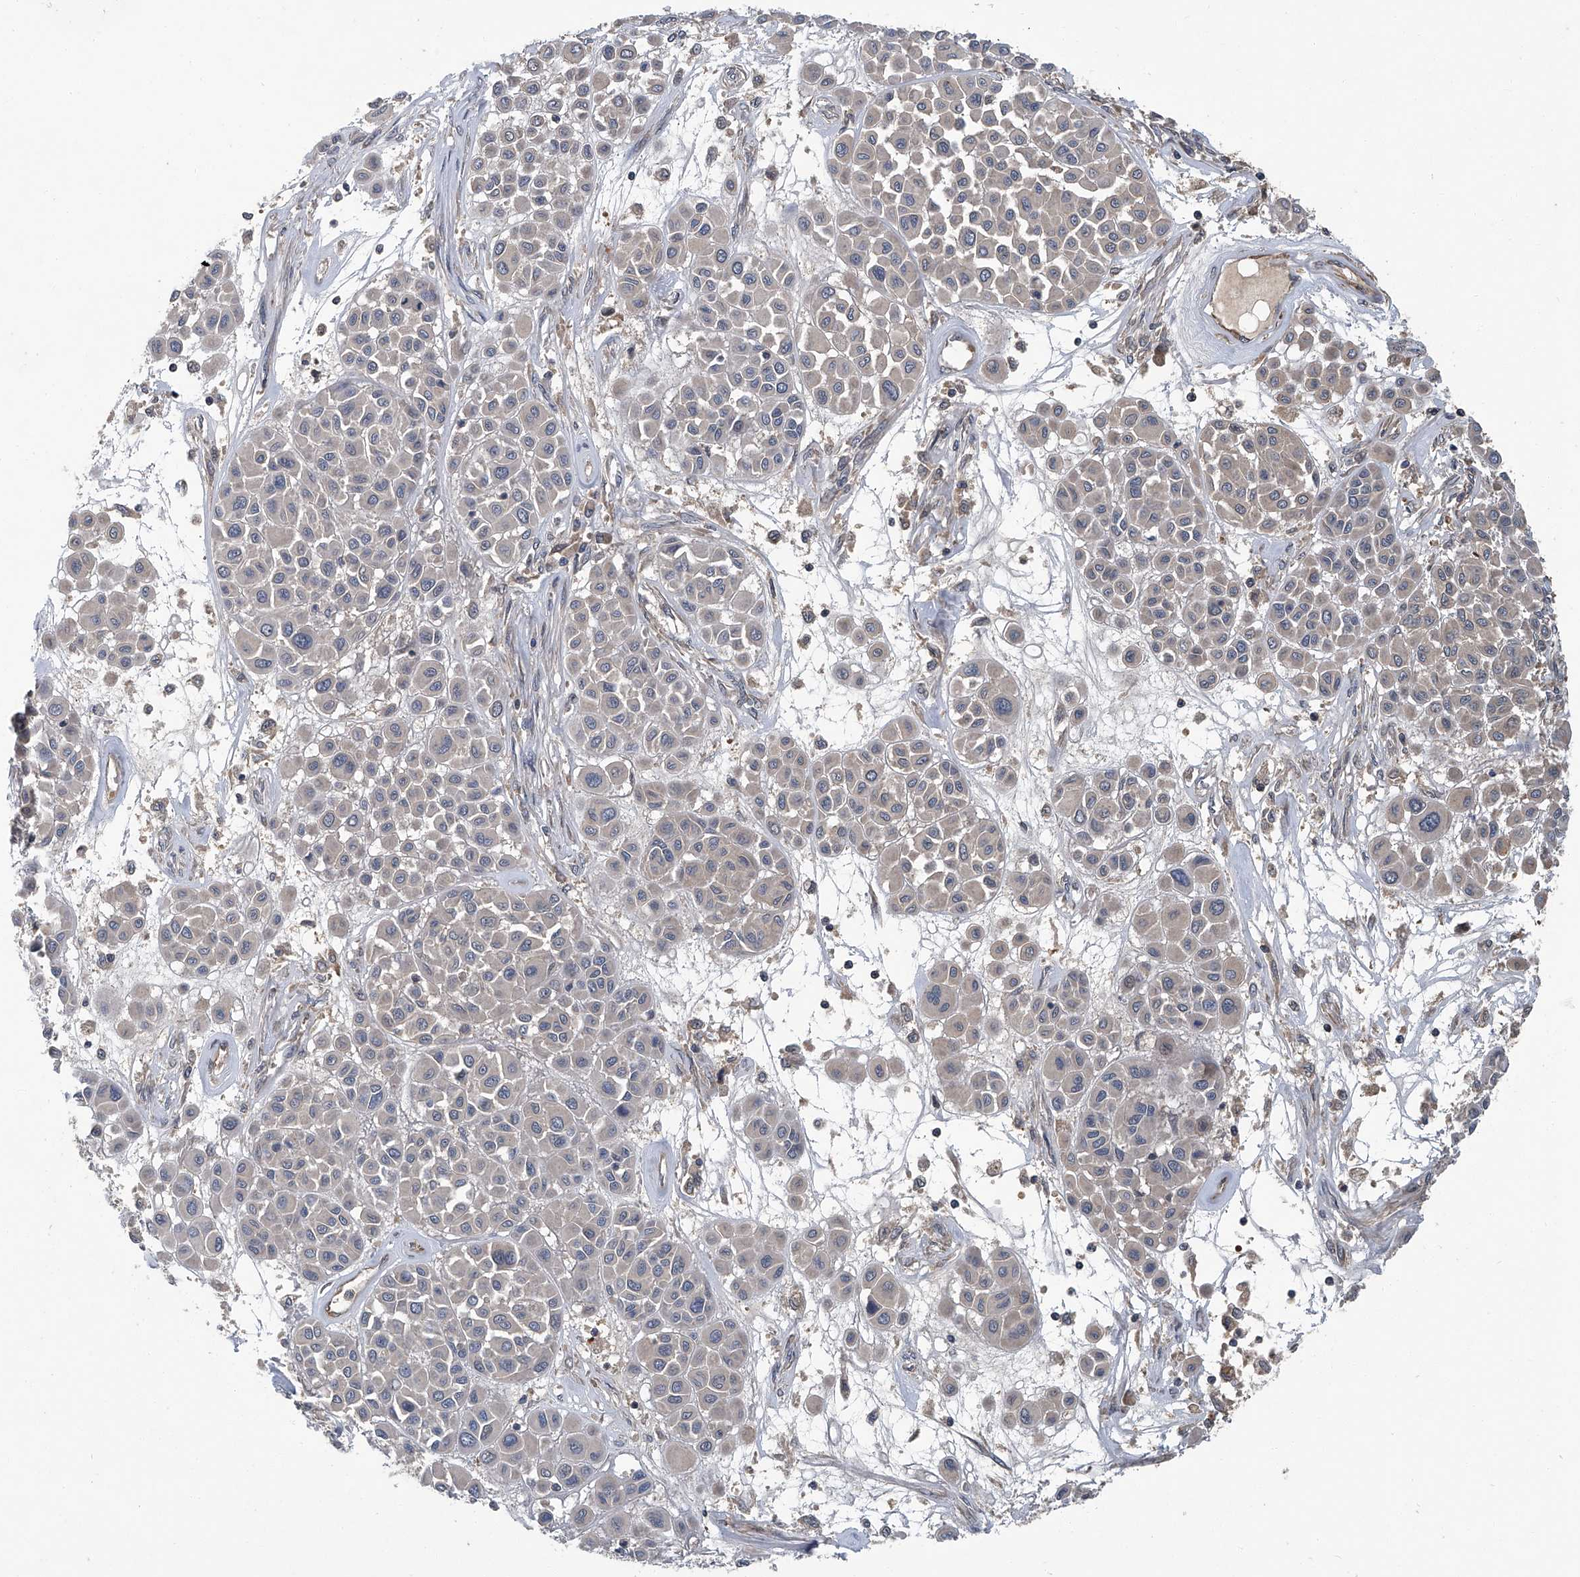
{"staining": {"intensity": "negative", "quantity": "none", "location": "none"}, "tissue": "melanoma", "cell_type": "Tumor cells", "image_type": "cancer", "snomed": [{"axis": "morphology", "description": "Malignant melanoma, Metastatic site"}, {"axis": "topography", "description": "Soft tissue"}], "caption": "High power microscopy image of an immunohistochemistry (IHC) histopathology image of melanoma, revealing no significant positivity in tumor cells. Nuclei are stained in blue.", "gene": "ANKRD34A", "patient": {"sex": "male", "age": 41}}